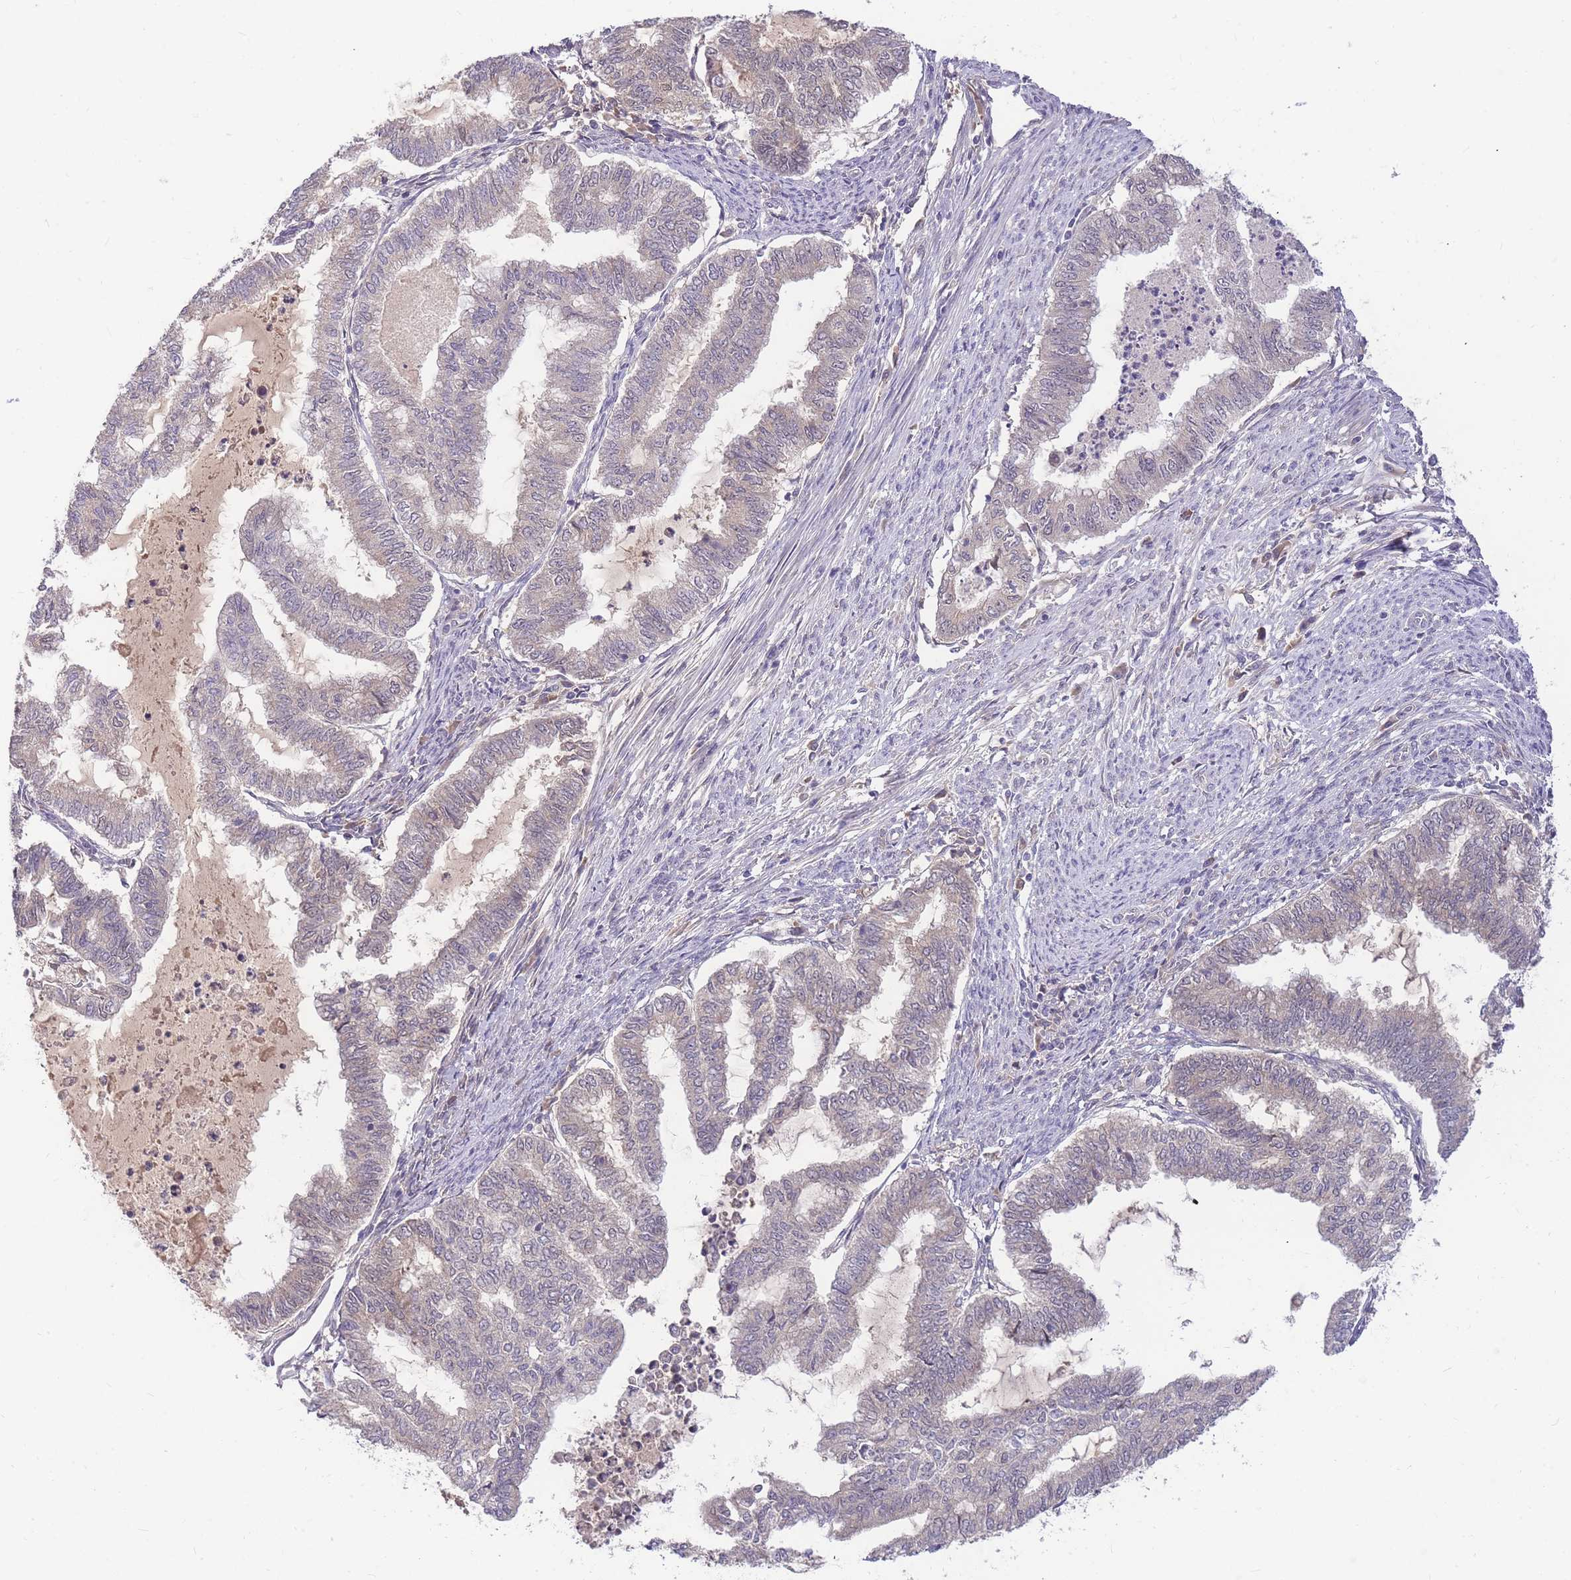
{"staining": {"intensity": "negative", "quantity": "none", "location": "none"}, "tissue": "endometrial cancer", "cell_type": "Tumor cells", "image_type": "cancer", "snomed": [{"axis": "morphology", "description": "Adenocarcinoma, NOS"}, {"axis": "topography", "description": "Endometrium"}], "caption": "IHC photomicrograph of neoplastic tissue: adenocarcinoma (endometrial) stained with DAB shows no significant protein staining in tumor cells.", "gene": "ZNF577", "patient": {"sex": "female", "age": 79}}